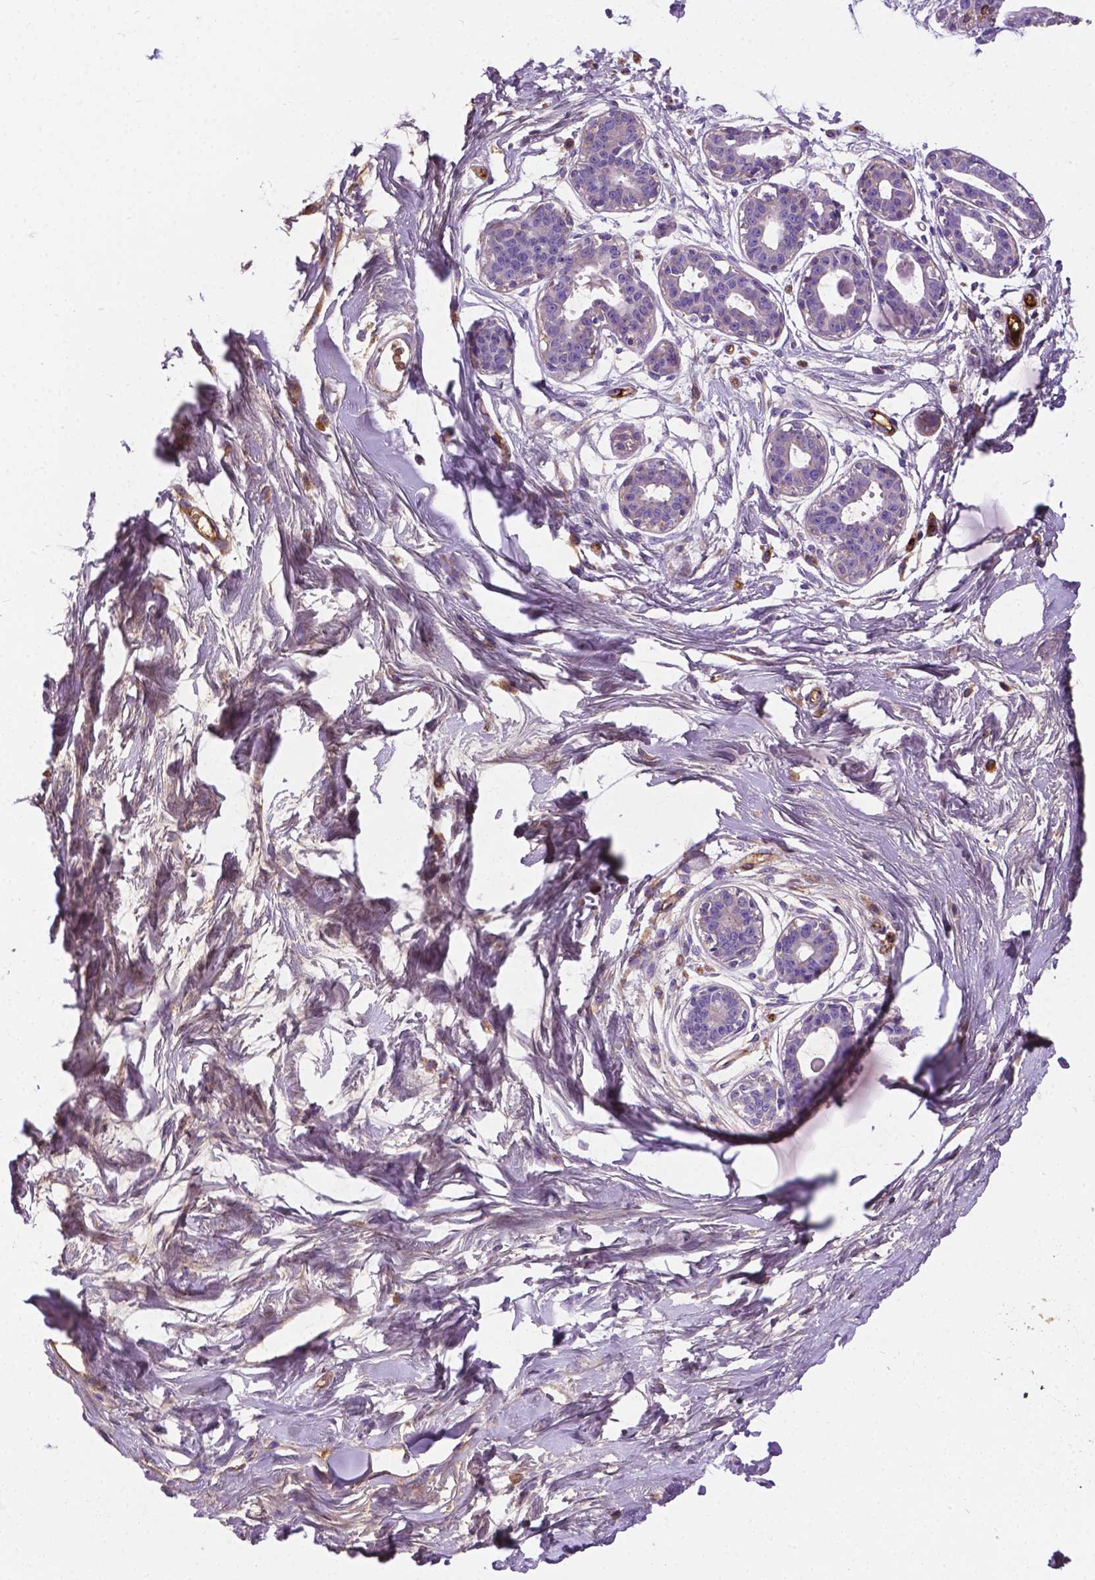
{"staining": {"intensity": "negative", "quantity": "none", "location": "none"}, "tissue": "breast", "cell_type": "Adipocytes", "image_type": "normal", "snomed": [{"axis": "morphology", "description": "Normal tissue, NOS"}, {"axis": "topography", "description": "Breast"}], "caption": "The immunohistochemistry (IHC) image has no significant expression in adipocytes of breast. Nuclei are stained in blue.", "gene": "APOE", "patient": {"sex": "female", "age": 45}}